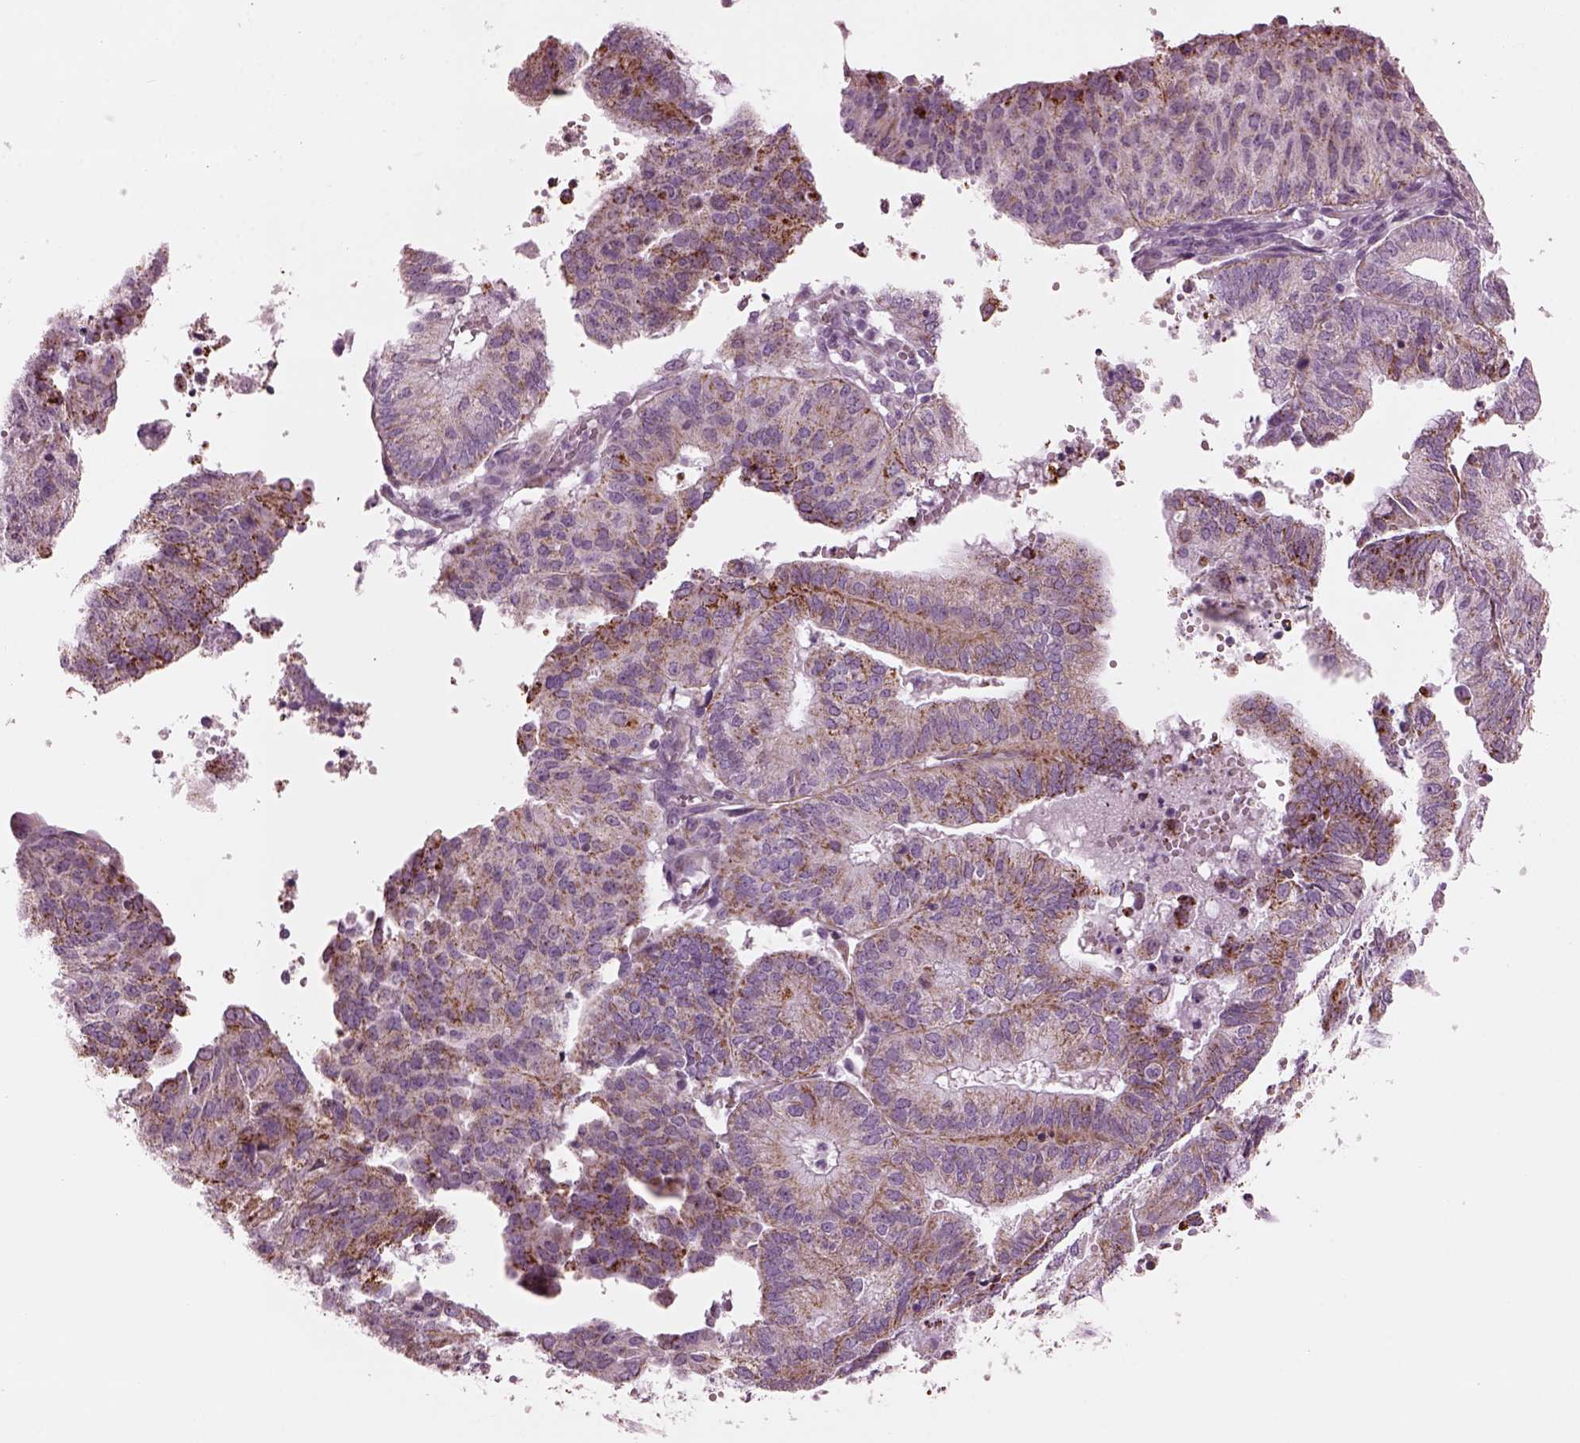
{"staining": {"intensity": "strong", "quantity": ">75%", "location": "cytoplasmic/membranous"}, "tissue": "endometrial cancer", "cell_type": "Tumor cells", "image_type": "cancer", "snomed": [{"axis": "morphology", "description": "Adenocarcinoma, NOS"}, {"axis": "topography", "description": "Endometrium"}], "caption": "This is a histology image of immunohistochemistry staining of endometrial adenocarcinoma, which shows strong staining in the cytoplasmic/membranous of tumor cells.", "gene": "RIMS2", "patient": {"sex": "female", "age": 82}}